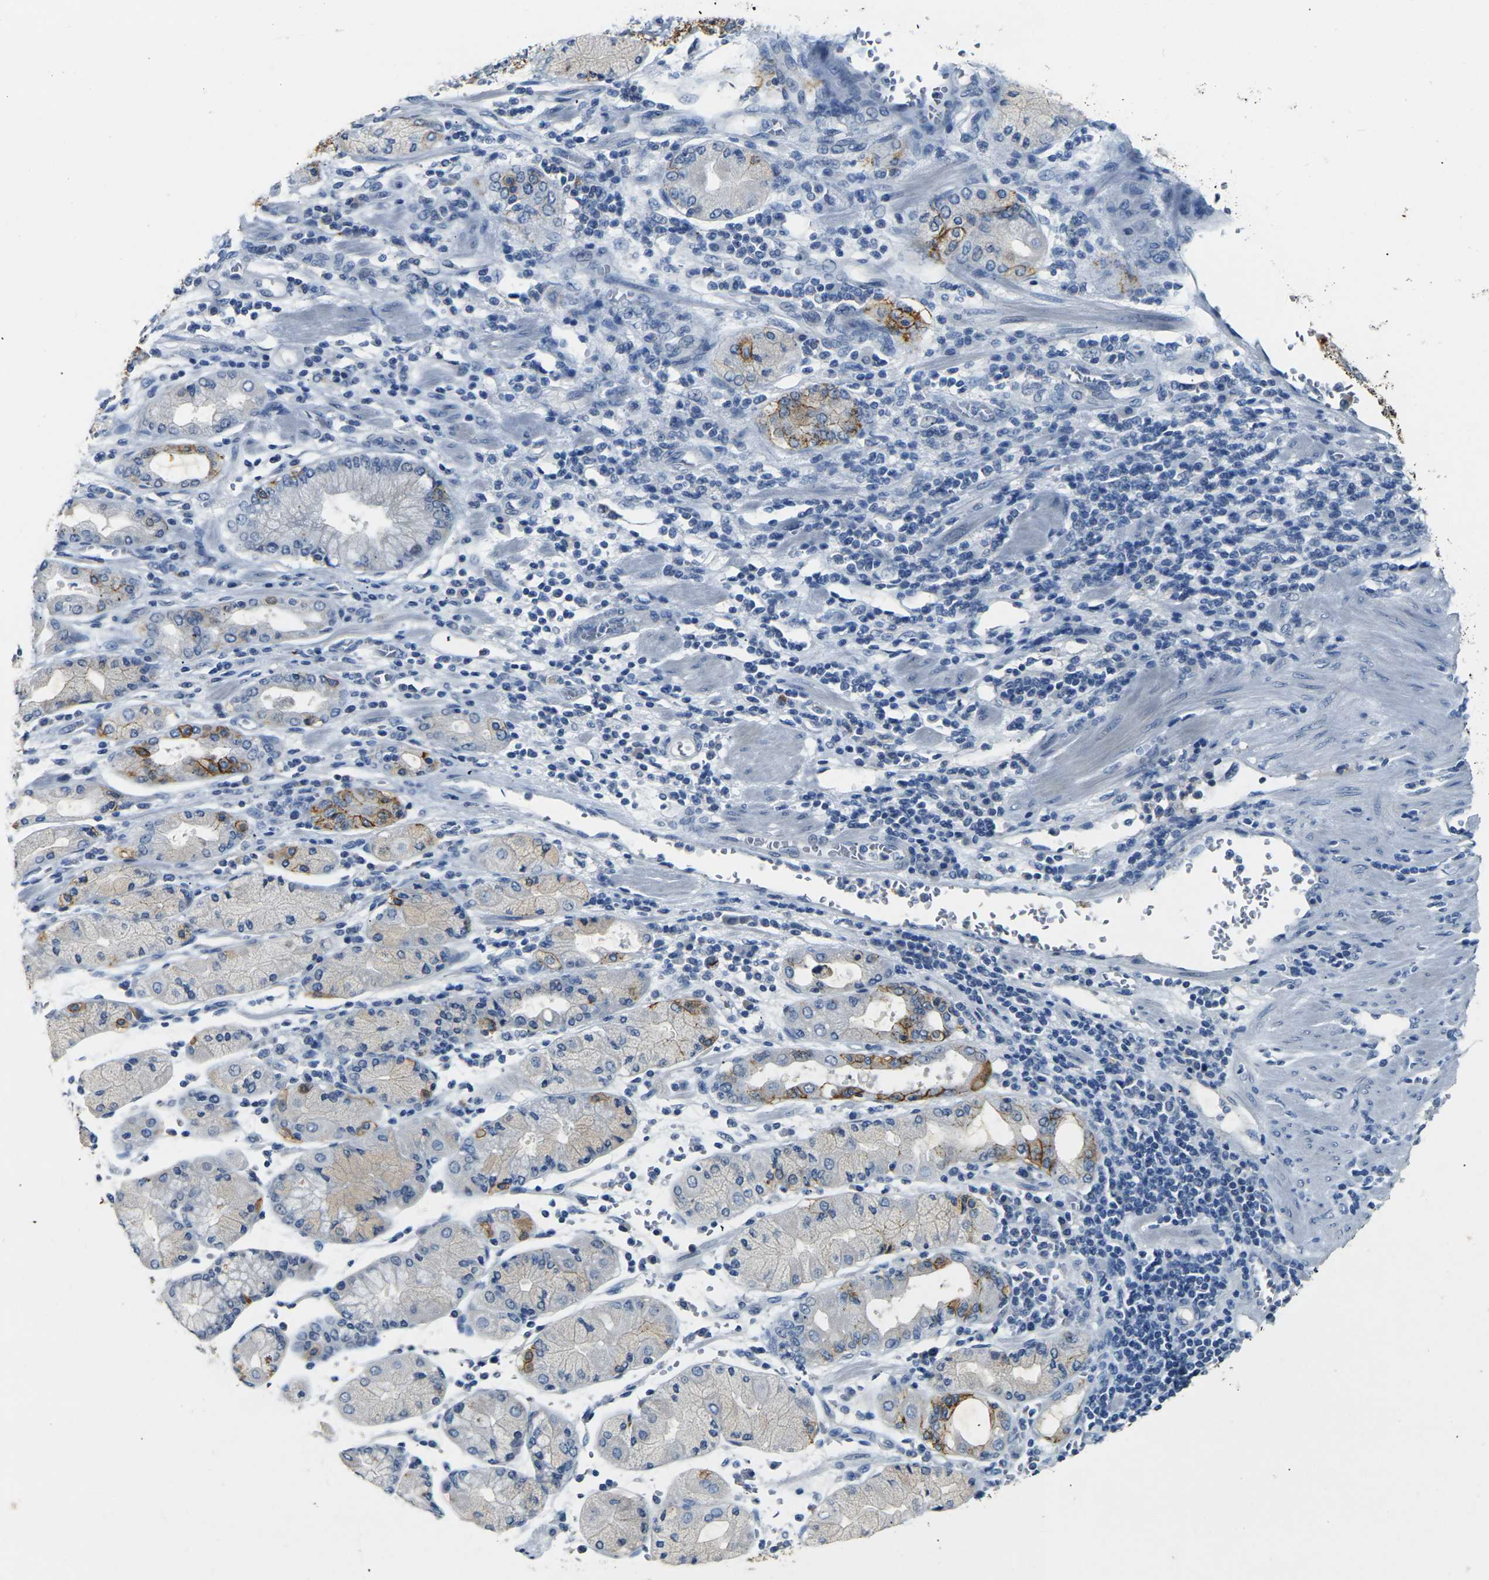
{"staining": {"intensity": "moderate", "quantity": "<25%", "location": "cytoplasmic/membranous"}, "tissue": "stomach cancer", "cell_type": "Tumor cells", "image_type": "cancer", "snomed": [{"axis": "morphology", "description": "Normal tissue, NOS"}, {"axis": "morphology", "description": "Adenocarcinoma, NOS"}, {"axis": "topography", "description": "Stomach, upper"}, {"axis": "topography", "description": "Stomach"}], "caption": "Brown immunohistochemical staining in human stomach cancer (adenocarcinoma) exhibits moderate cytoplasmic/membranous positivity in approximately <25% of tumor cells.", "gene": "CLDN7", "patient": {"sex": "male", "age": 59}}